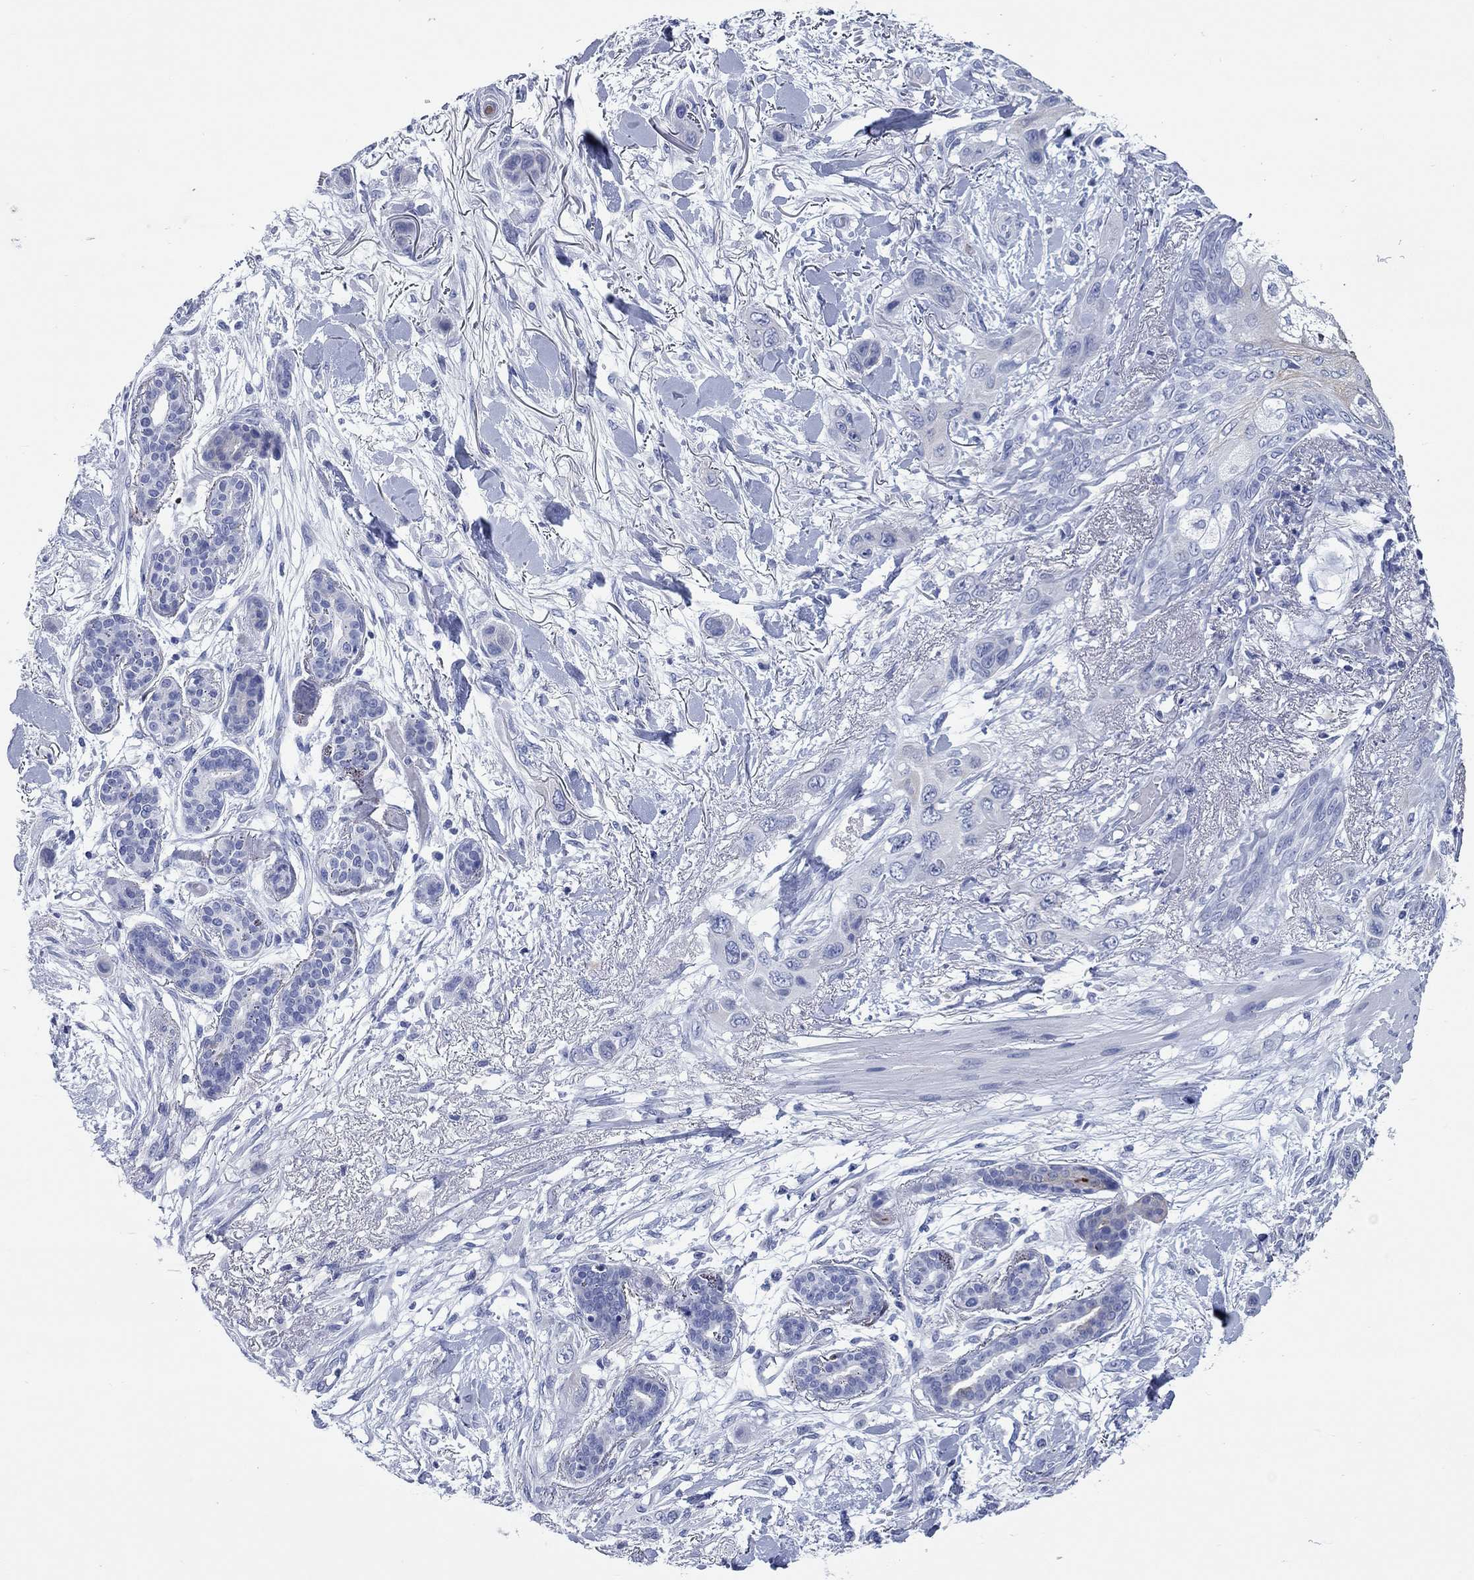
{"staining": {"intensity": "negative", "quantity": "none", "location": "none"}, "tissue": "skin cancer", "cell_type": "Tumor cells", "image_type": "cancer", "snomed": [{"axis": "morphology", "description": "Squamous cell carcinoma, NOS"}, {"axis": "topography", "description": "Skin"}], "caption": "Skin cancer (squamous cell carcinoma) stained for a protein using immunohistochemistry shows no positivity tumor cells.", "gene": "CCNA1", "patient": {"sex": "male", "age": 79}}